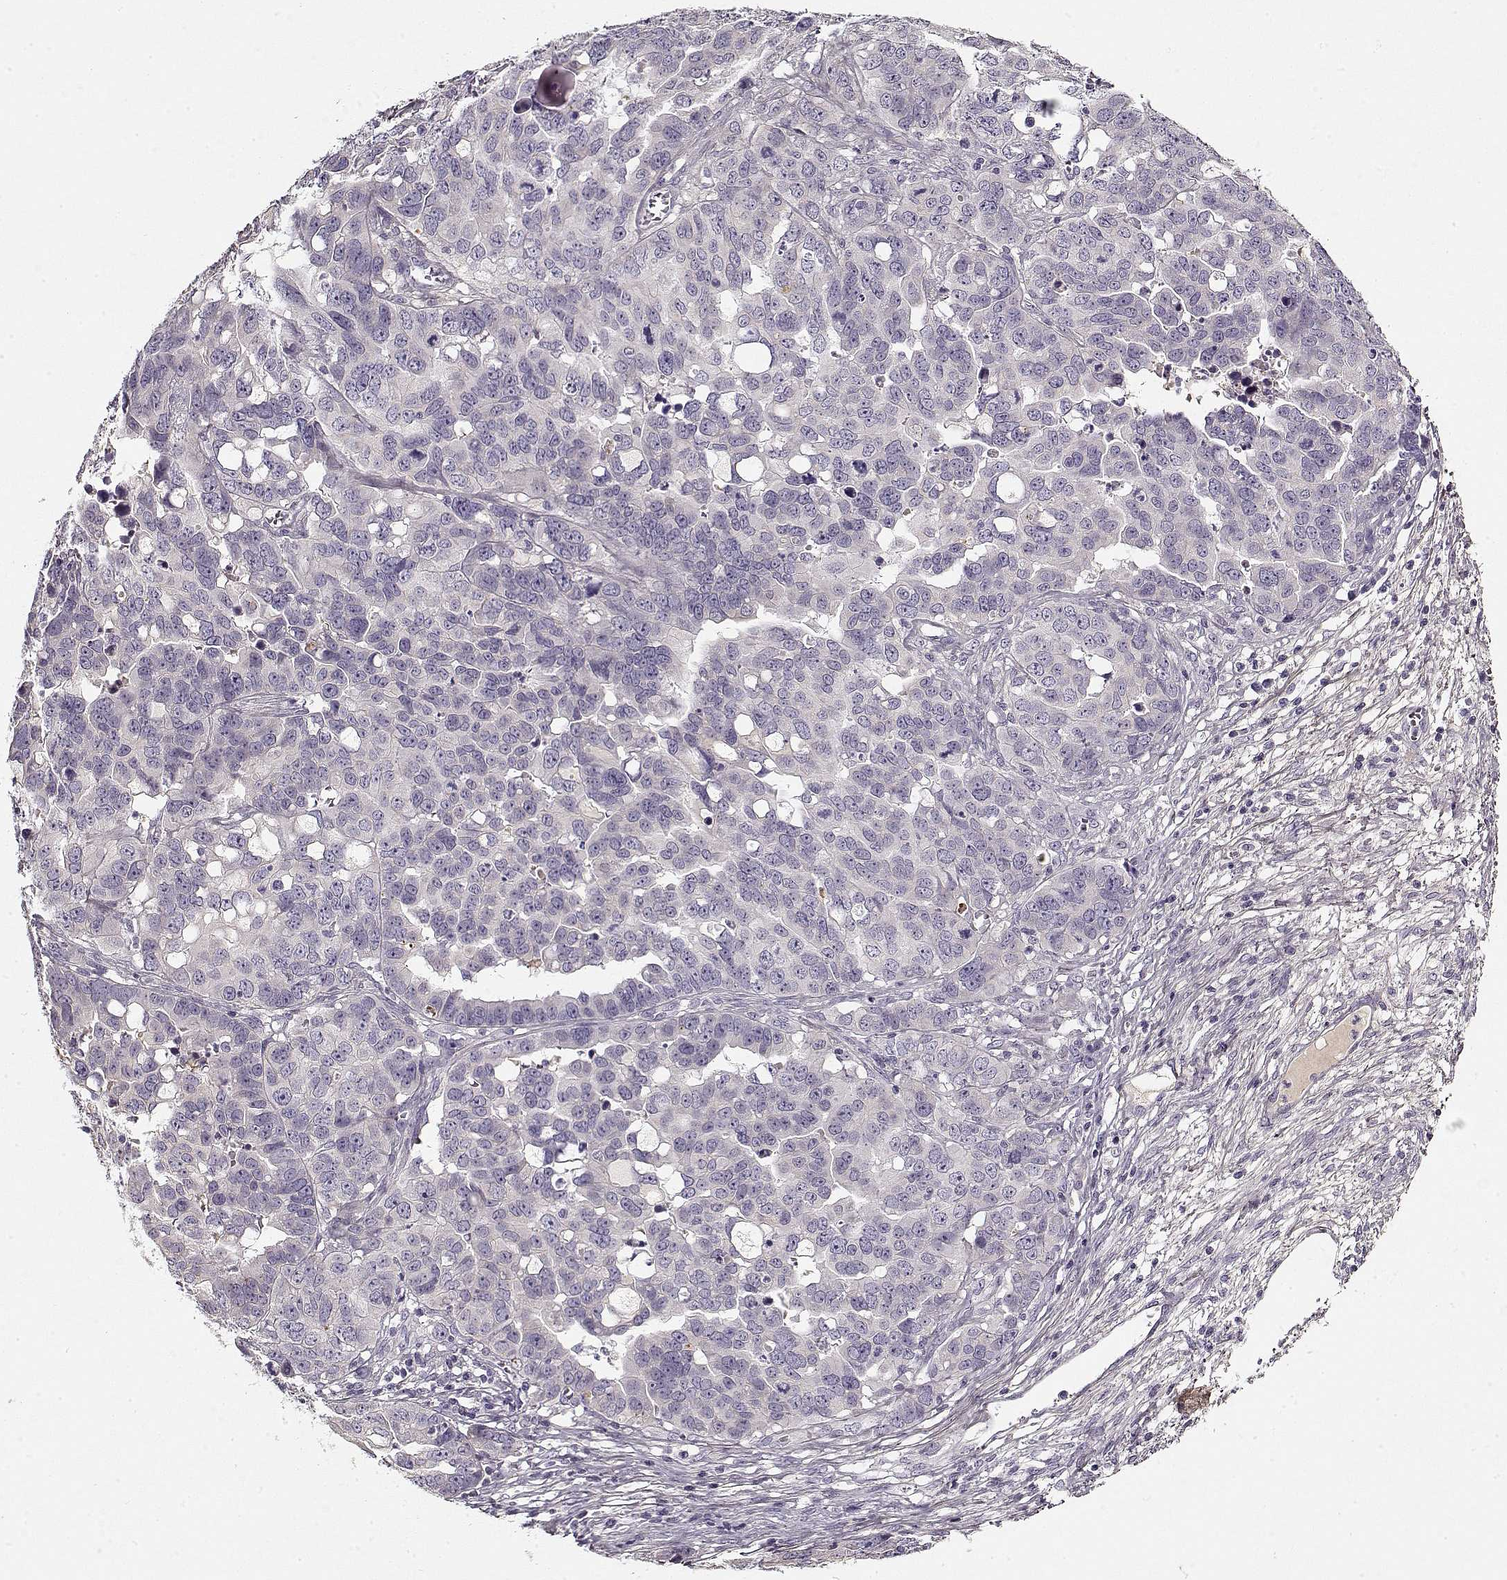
{"staining": {"intensity": "negative", "quantity": "none", "location": "none"}, "tissue": "ovarian cancer", "cell_type": "Tumor cells", "image_type": "cancer", "snomed": [{"axis": "morphology", "description": "Carcinoma, endometroid"}, {"axis": "topography", "description": "Ovary"}], "caption": "High power microscopy micrograph of an immunohistochemistry (IHC) photomicrograph of ovarian cancer, revealing no significant expression in tumor cells.", "gene": "LUM", "patient": {"sex": "female", "age": 78}}